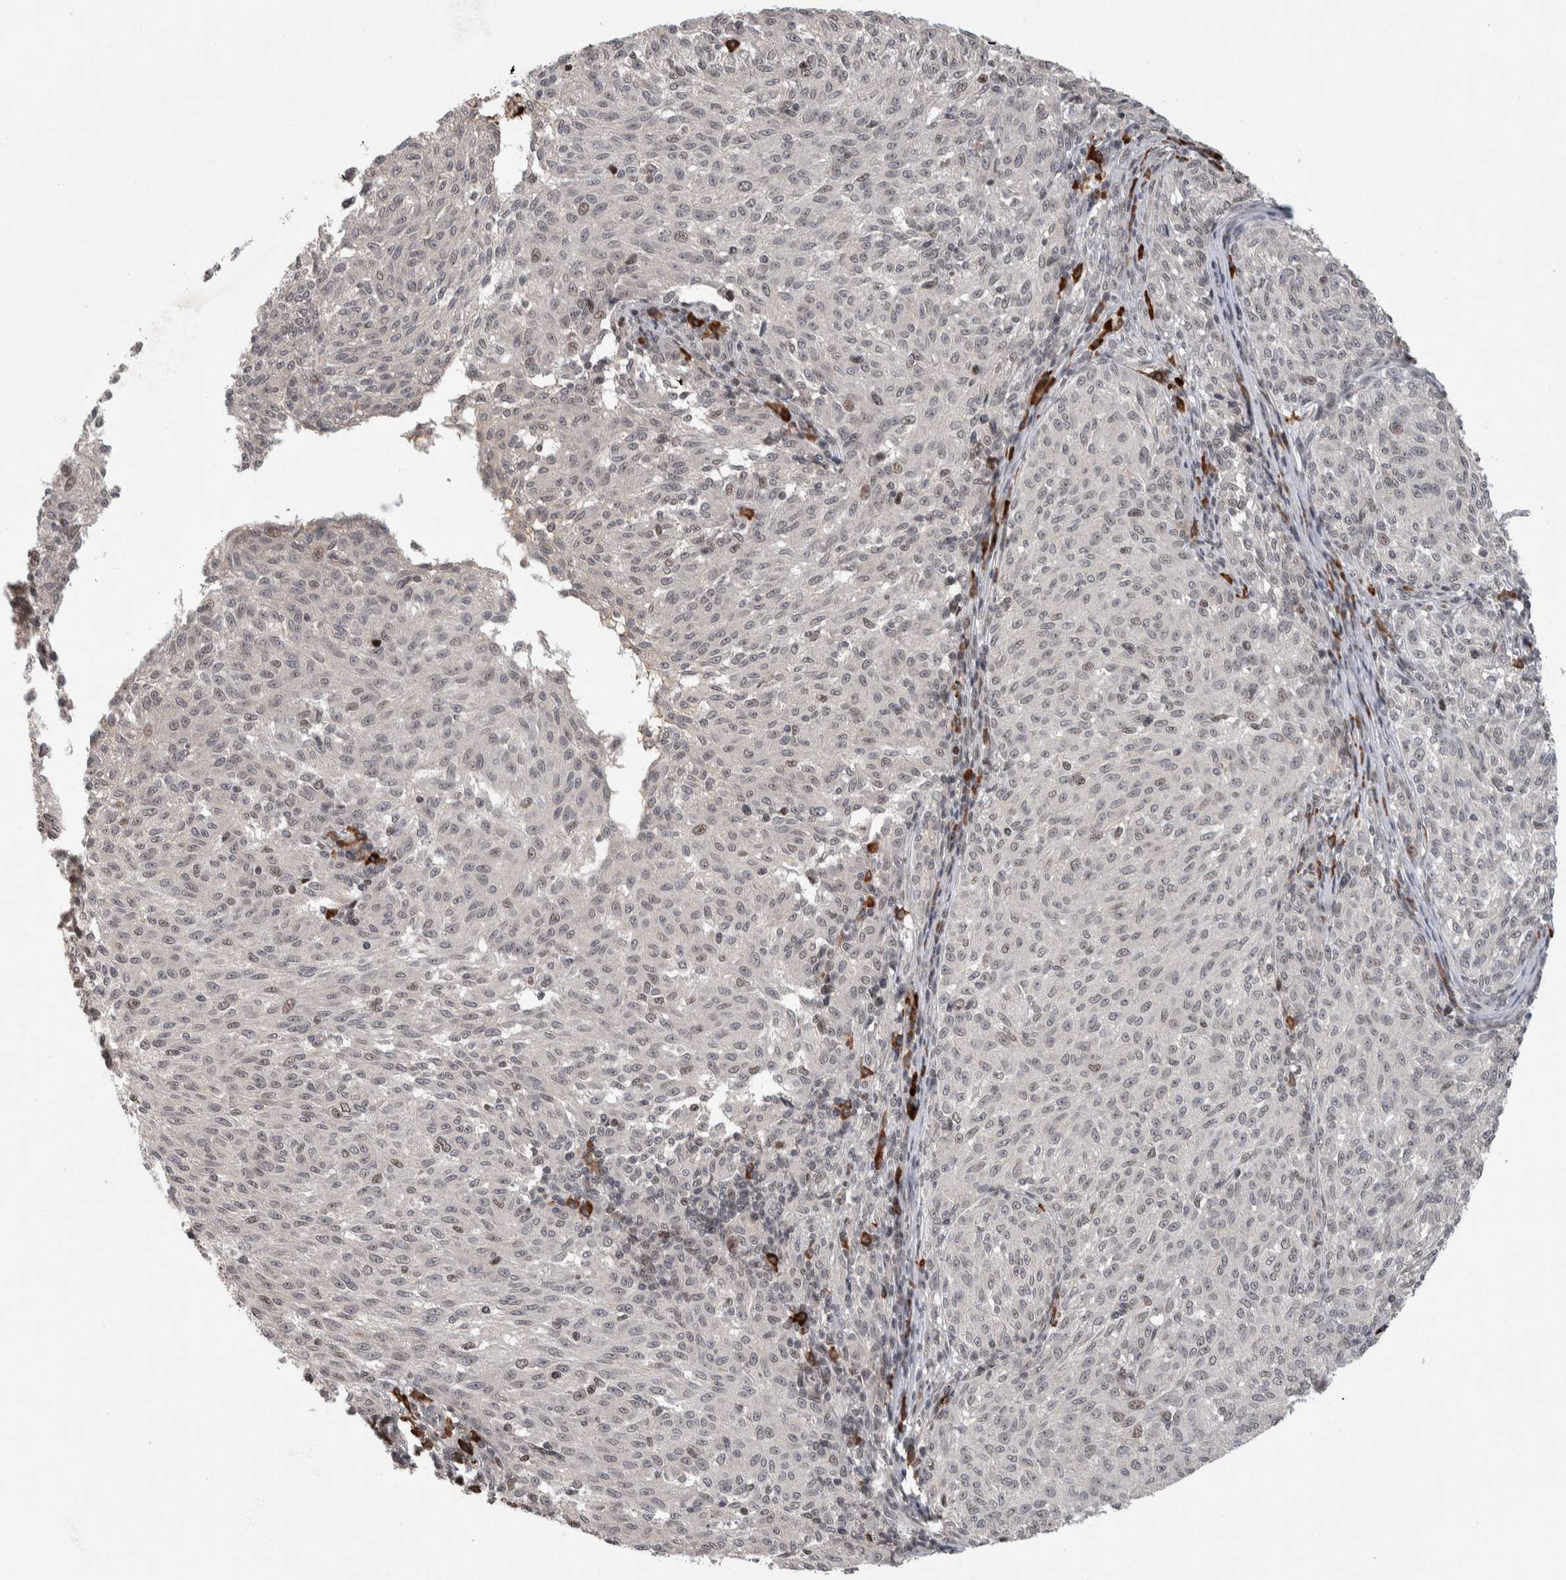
{"staining": {"intensity": "weak", "quantity": "<25%", "location": "nuclear"}, "tissue": "melanoma", "cell_type": "Tumor cells", "image_type": "cancer", "snomed": [{"axis": "morphology", "description": "Malignant melanoma, NOS"}, {"axis": "topography", "description": "Skin"}], "caption": "Histopathology image shows no significant protein positivity in tumor cells of malignant melanoma.", "gene": "ZNF592", "patient": {"sex": "female", "age": 72}}